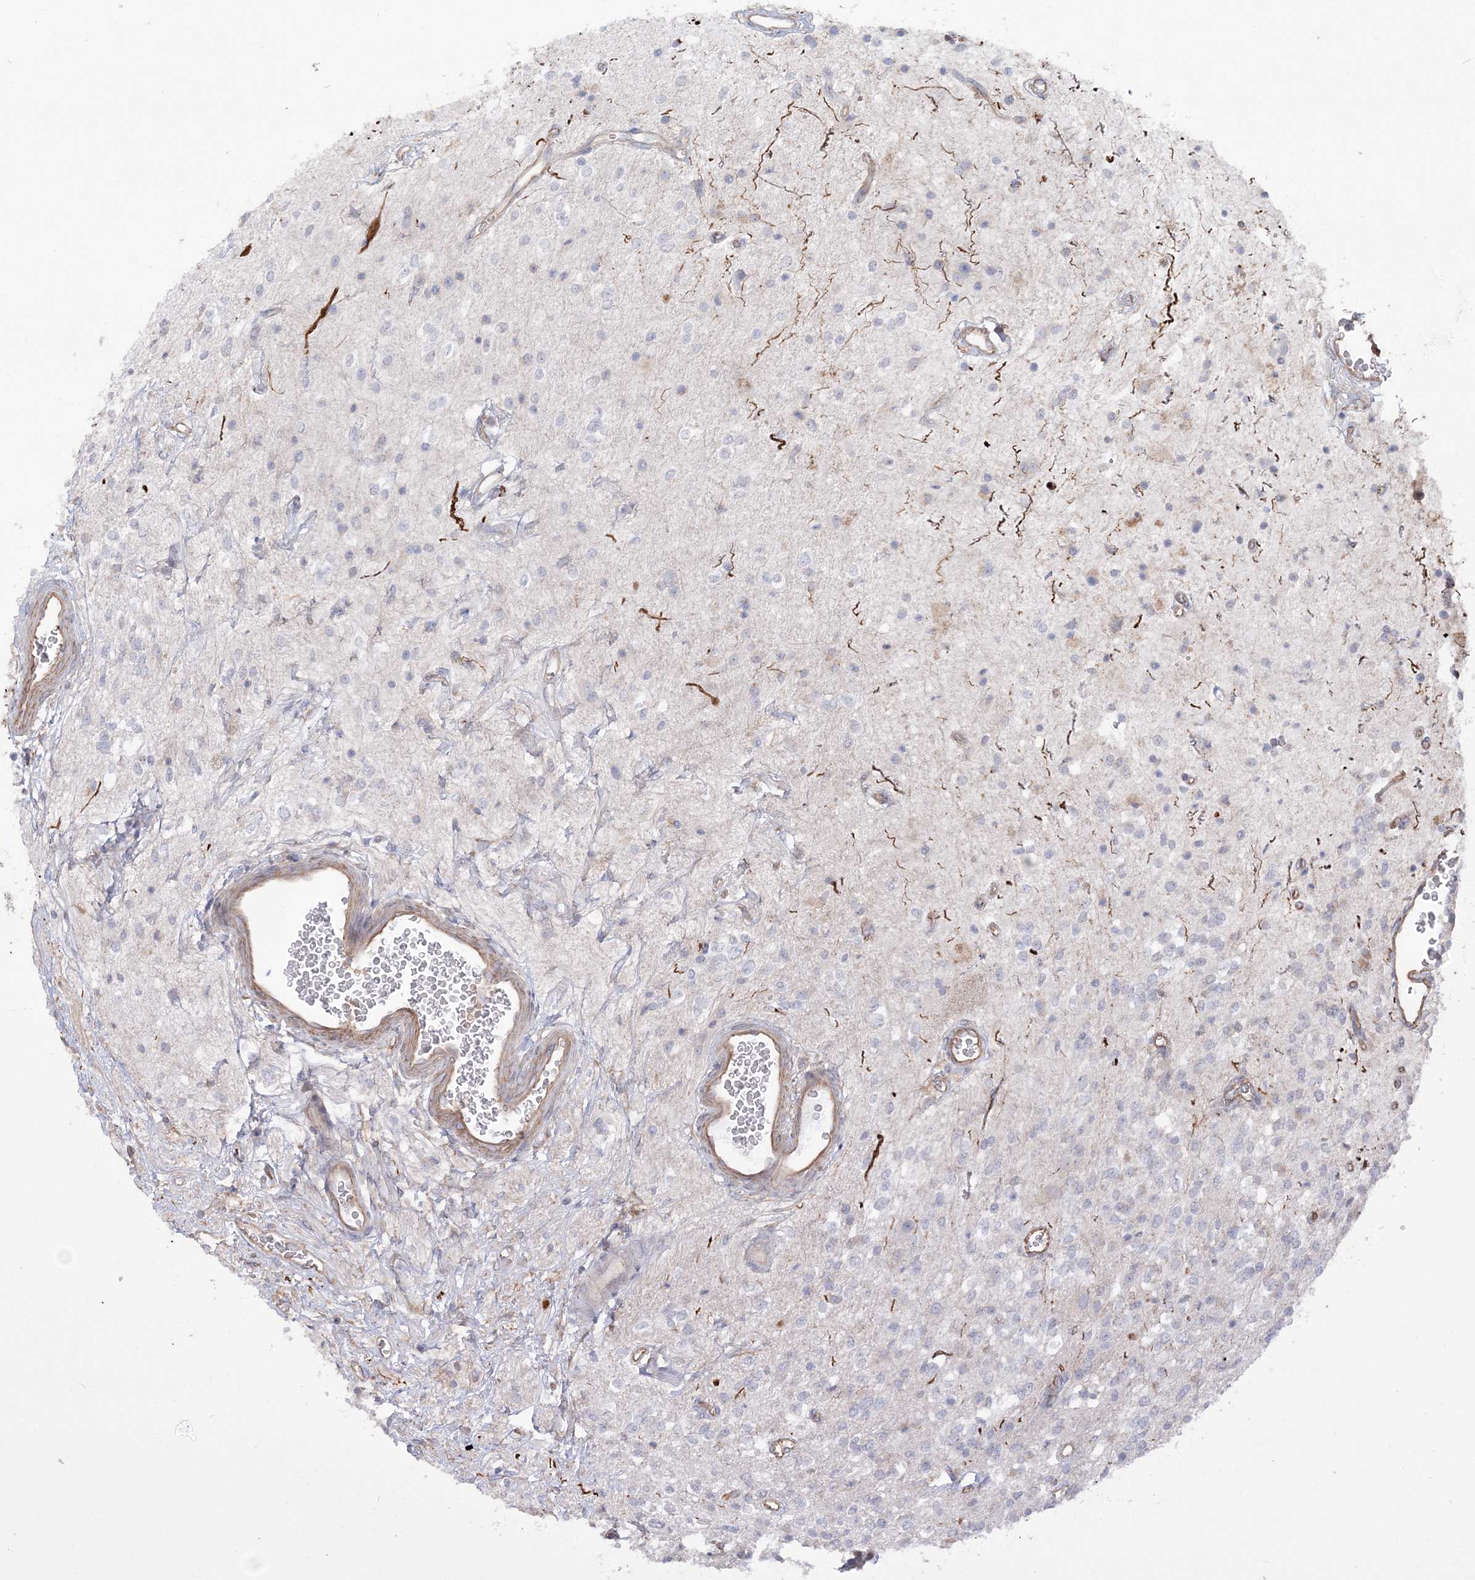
{"staining": {"intensity": "negative", "quantity": "none", "location": "none"}, "tissue": "glioma", "cell_type": "Tumor cells", "image_type": "cancer", "snomed": [{"axis": "morphology", "description": "Glioma, malignant, High grade"}, {"axis": "topography", "description": "Brain"}], "caption": "IHC photomicrograph of neoplastic tissue: glioma stained with DAB (3,3'-diaminobenzidine) shows no significant protein positivity in tumor cells.", "gene": "ZNF821", "patient": {"sex": "male", "age": 34}}